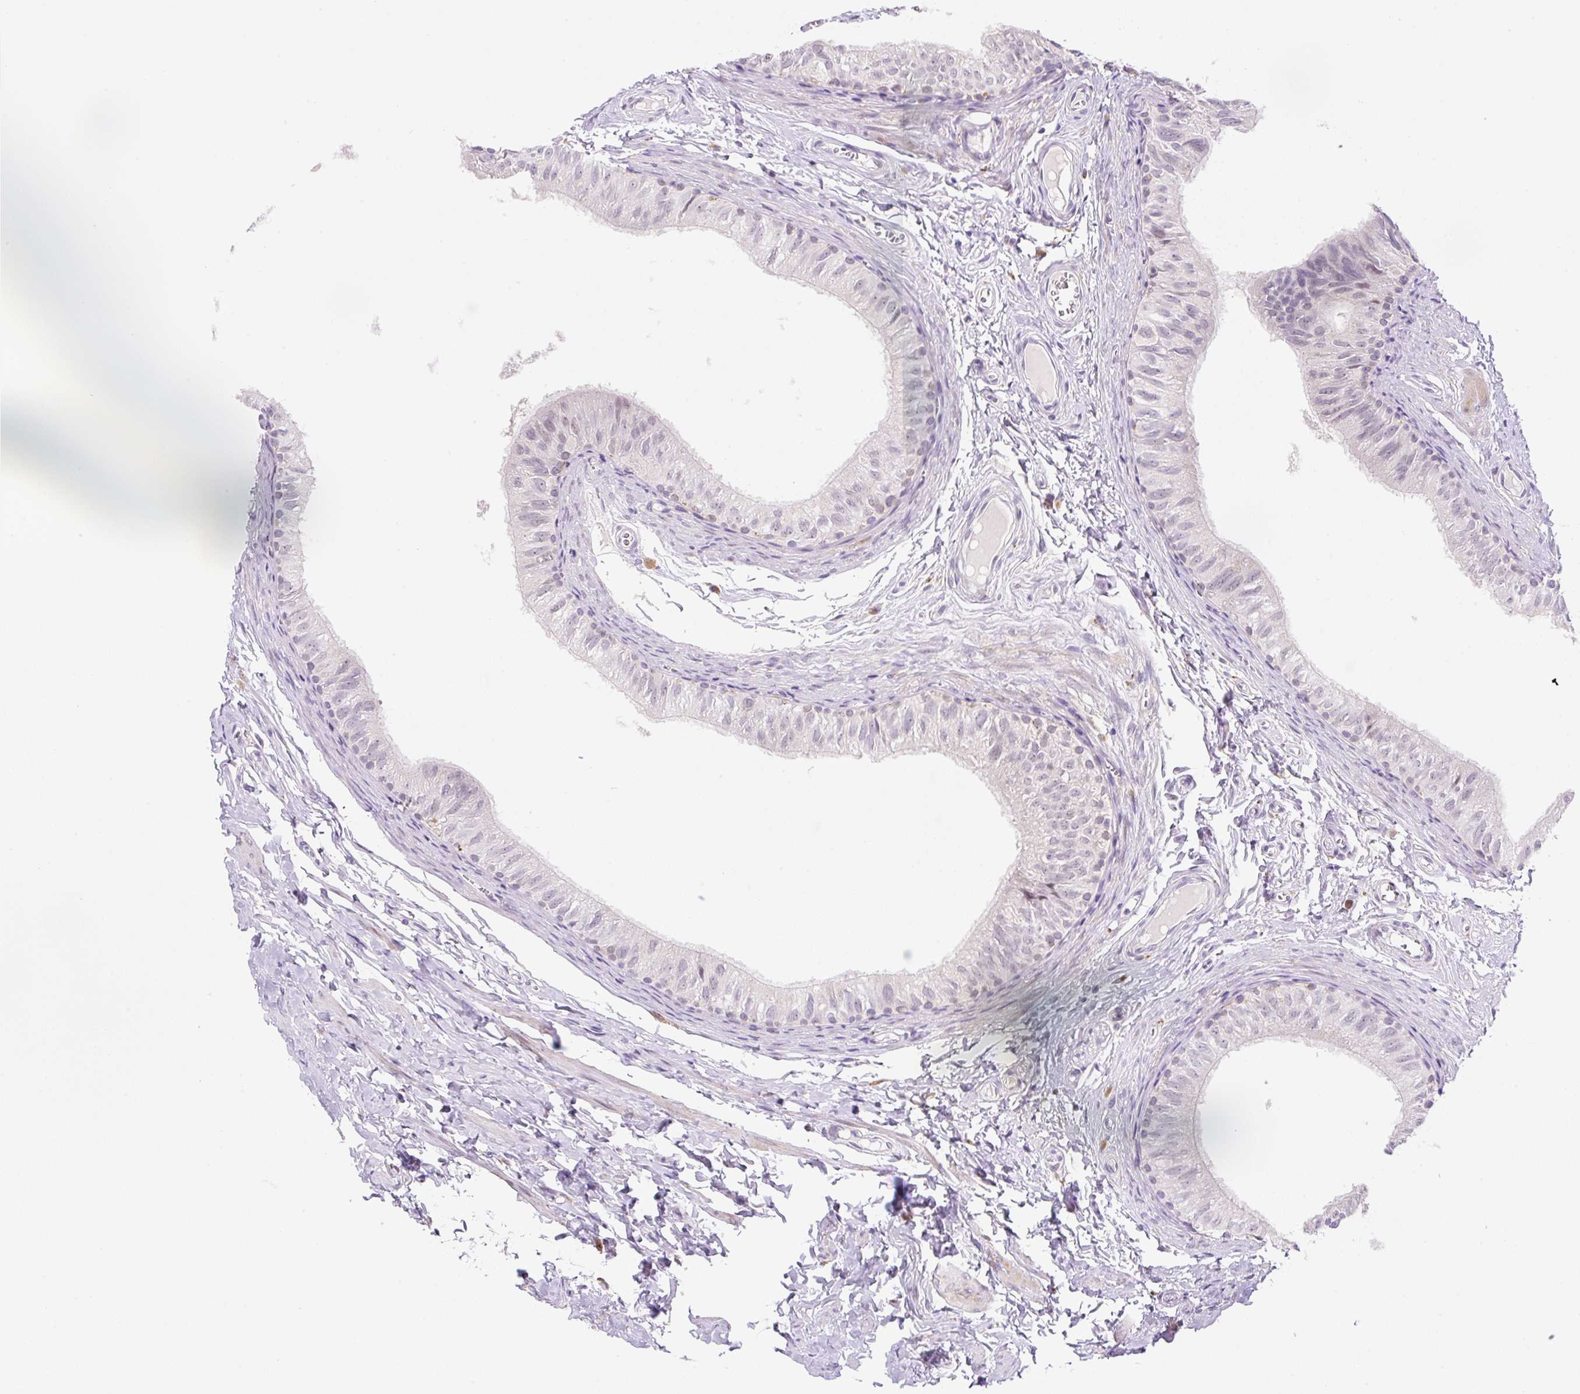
{"staining": {"intensity": "strong", "quantity": "<25%", "location": "cytoplasmic/membranous"}, "tissue": "epididymis", "cell_type": "Glandular cells", "image_type": "normal", "snomed": [{"axis": "morphology", "description": "Normal tissue, NOS"}, {"axis": "topography", "description": "Epididymis"}], "caption": "Immunohistochemistry (IHC) image of normal epididymis: epididymis stained using immunohistochemistry demonstrates medium levels of strong protein expression localized specifically in the cytoplasmic/membranous of glandular cells, appearing as a cytoplasmic/membranous brown color.", "gene": "CEBPZOS", "patient": {"sex": "male", "age": 42}}